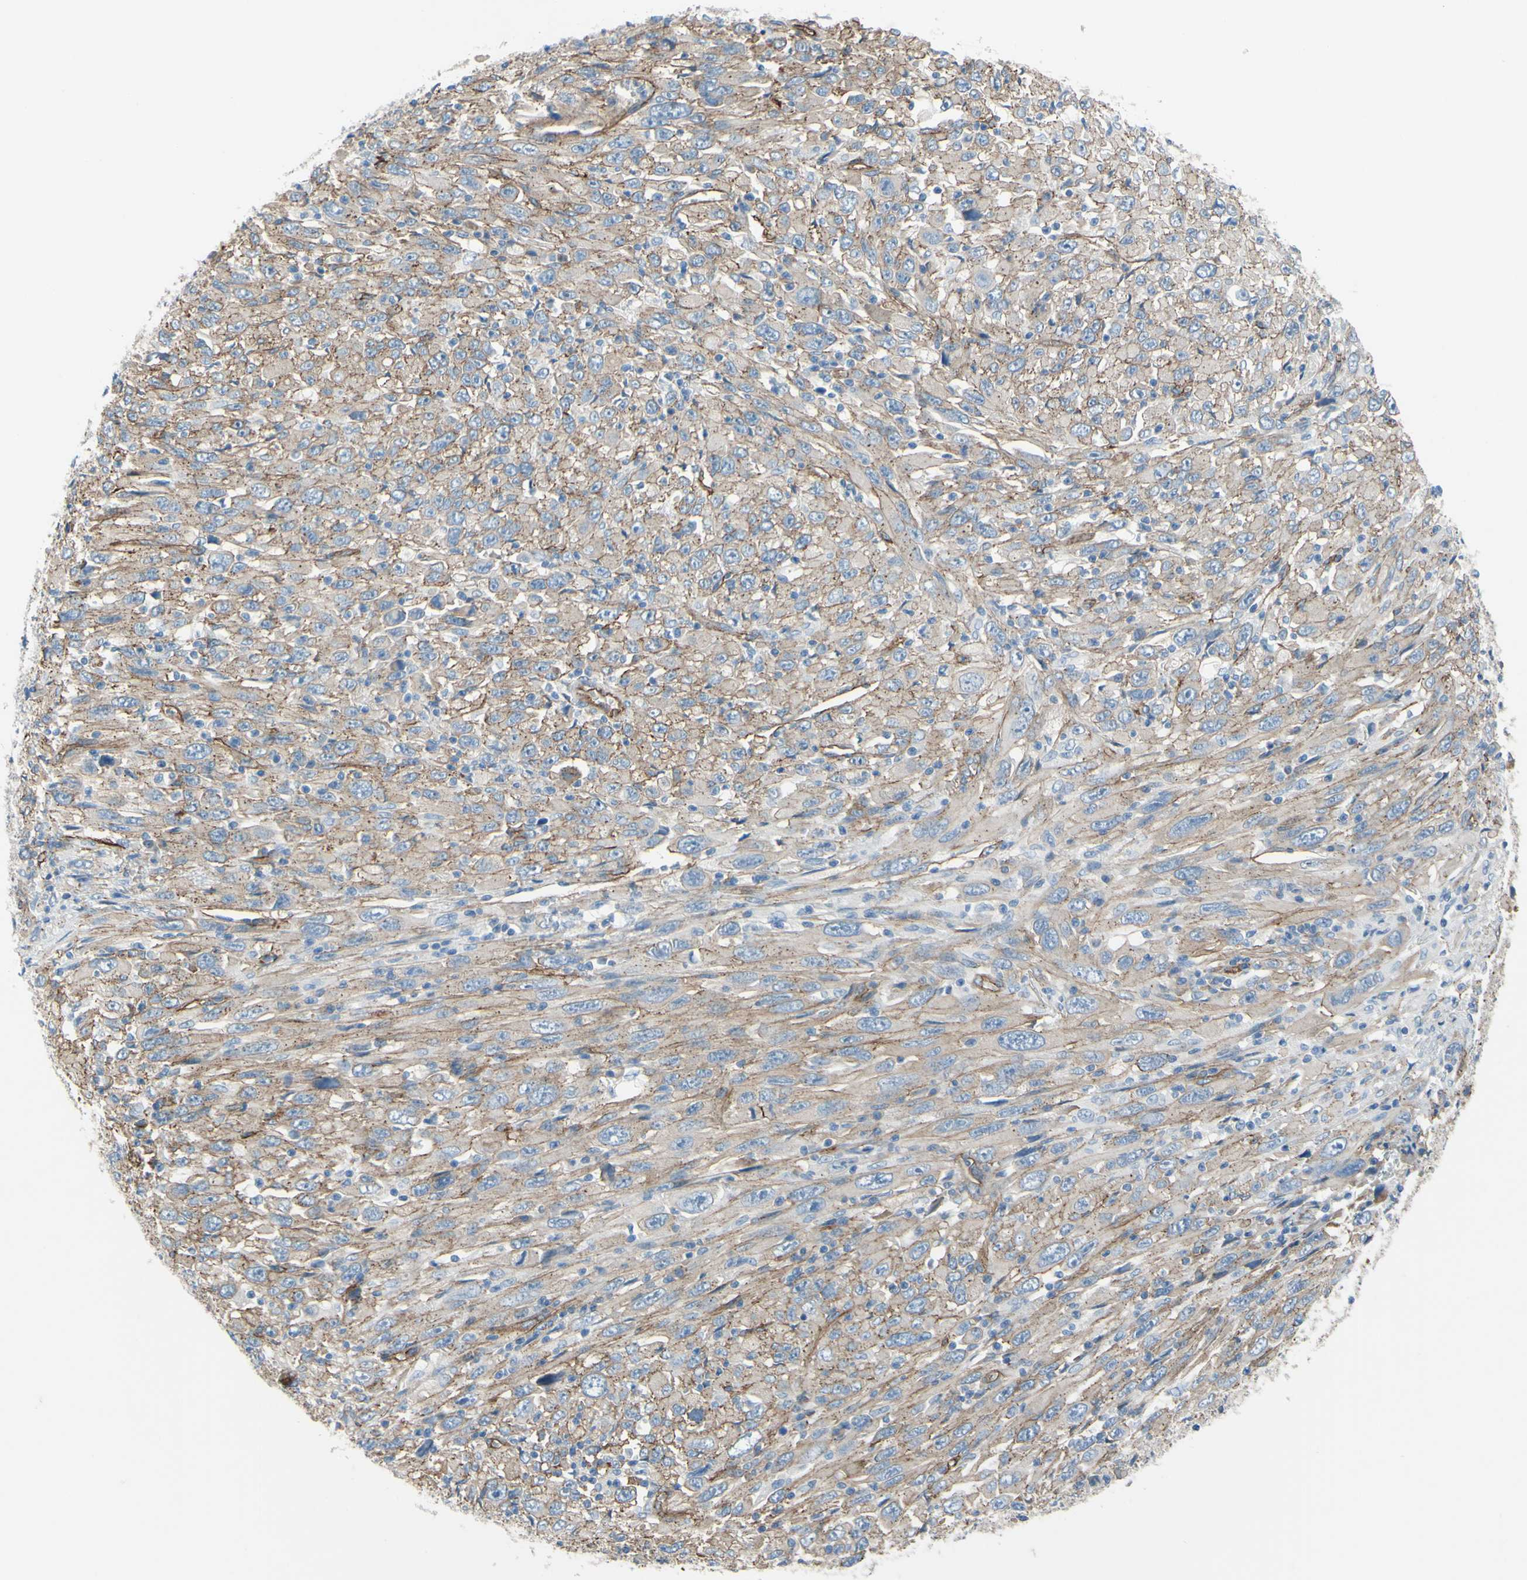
{"staining": {"intensity": "moderate", "quantity": ">75%", "location": "cytoplasmic/membranous"}, "tissue": "melanoma", "cell_type": "Tumor cells", "image_type": "cancer", "snomed": [{"axis": "morphology", "description": "Malignant melanoma, Metastatic site"}, {"axis": "topography", "description": "Skin"}], "caption": "An IHC image of neoplastic tissue is shown. Protein staining in brown highlights moderate cytoplasmic/membranous positivity in melanoma within tumor cells.", "gene": "TPBG", "patient": {"sex": "female", "age": 56}}